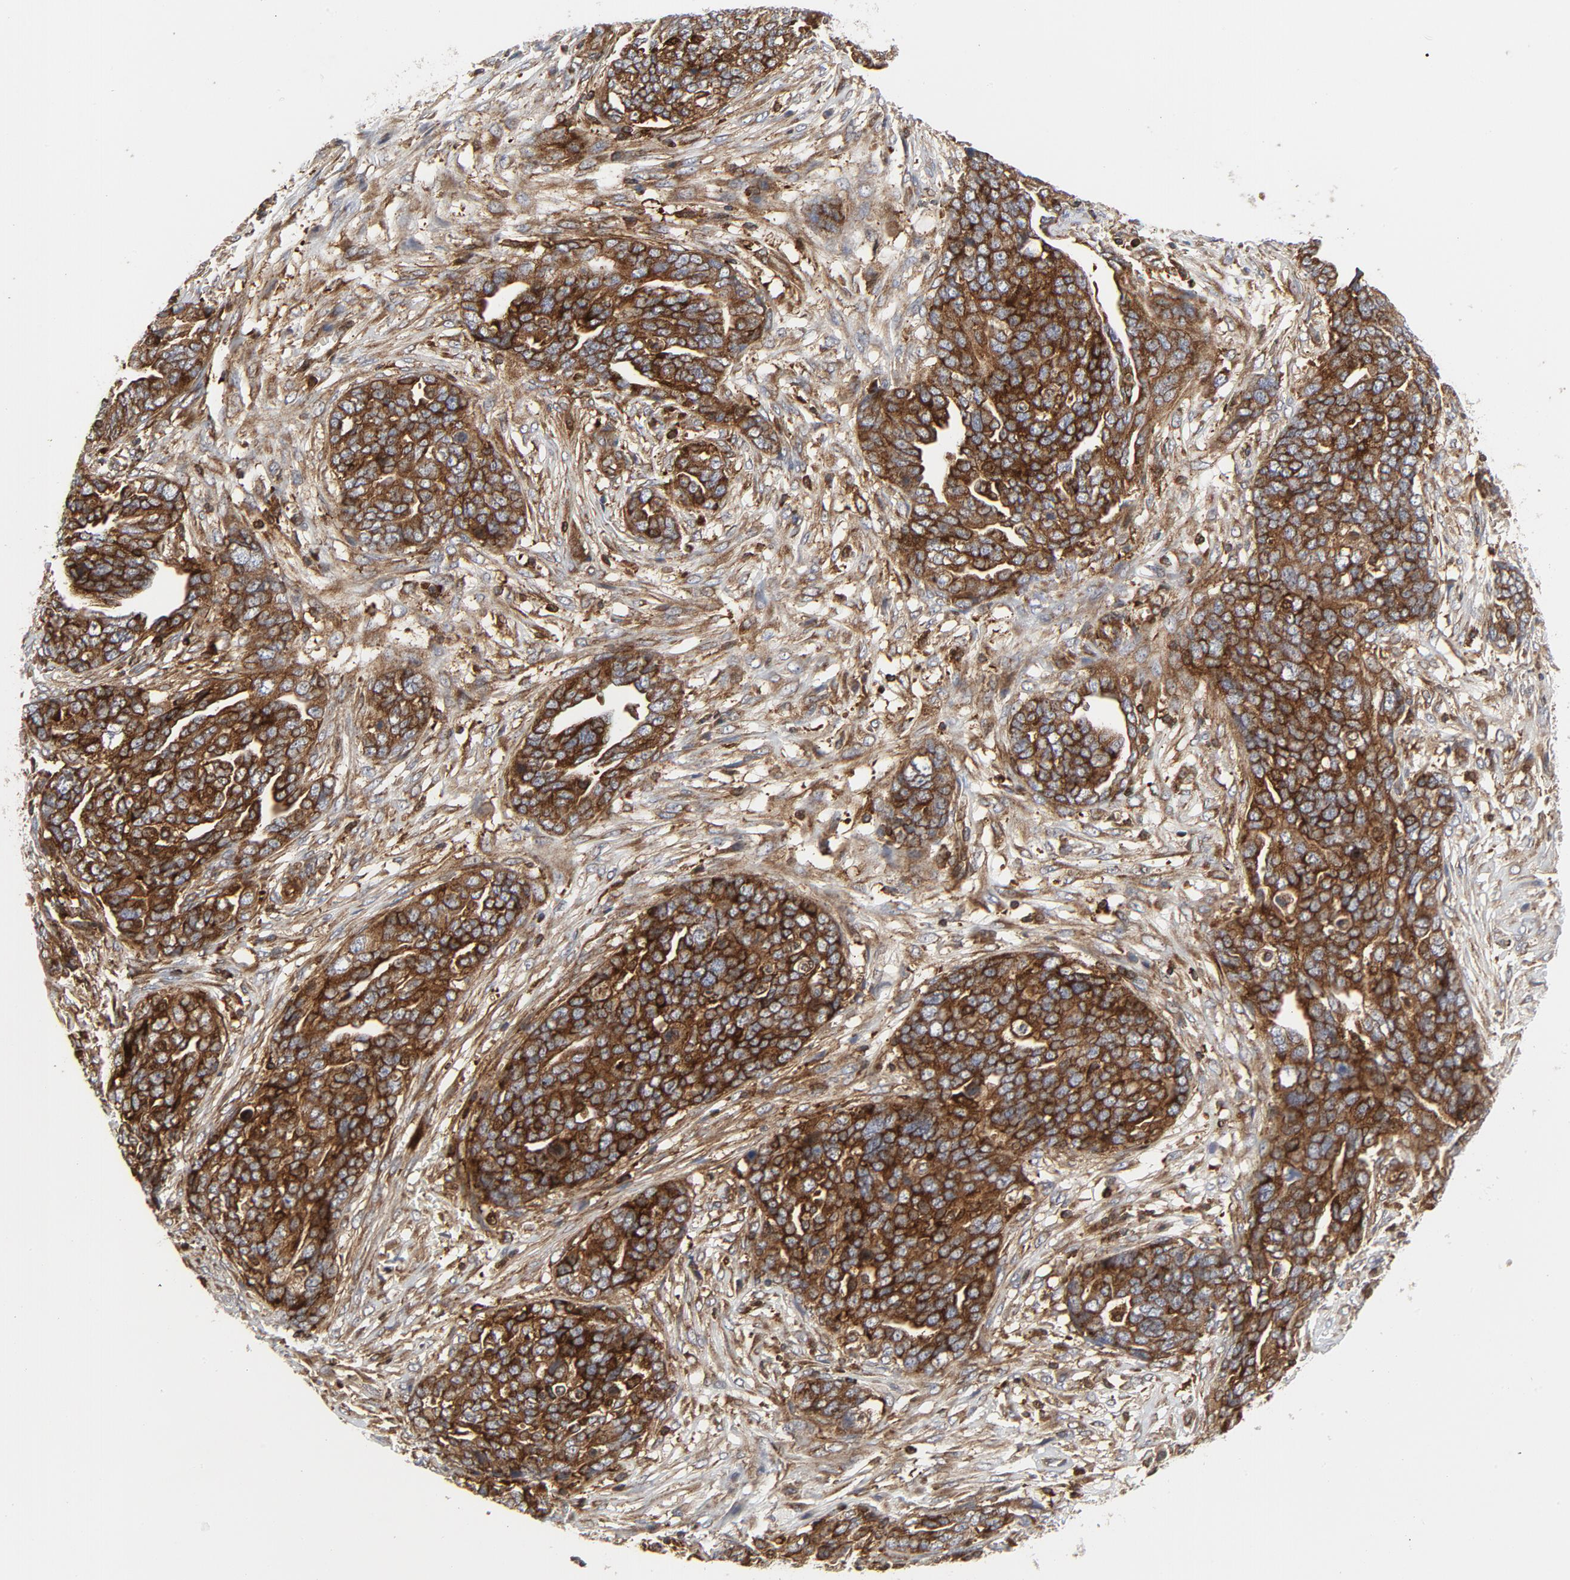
{"staining": {"intensity": "strong", "quantity": ">75%", "location": "cytoplasmic/membranous"}, "tissue": "ovarian cancer", "cell_type": "Tumor cells", "image_type": "cancer", "snomed": [{"axis": "morphology", "description": "Normal tissue, NOS"}, {"axis": "morphology", "description": "Cystadenocarcinoma, serous, NOS"}, {"axis": "topography", "description": "Fallopian tube"}, {"axis": "topography", "description": "Ovary"}], "caption": "A high-resolution histopathology image shows IHC staining of ovarian cancer (serous cystadenocarcinoma), which exhibits strong cytoplasmic/membranous staining in approximately >75% of tumor cells. The protein of interest is stained brown, and the nuclei are stained in blue (DAB (3,3'-diaminobenzidine) IHC with brightfield microscopy, high magnification).", "gene": "YES1", "patient": {"sex": "female", "age": 56}}